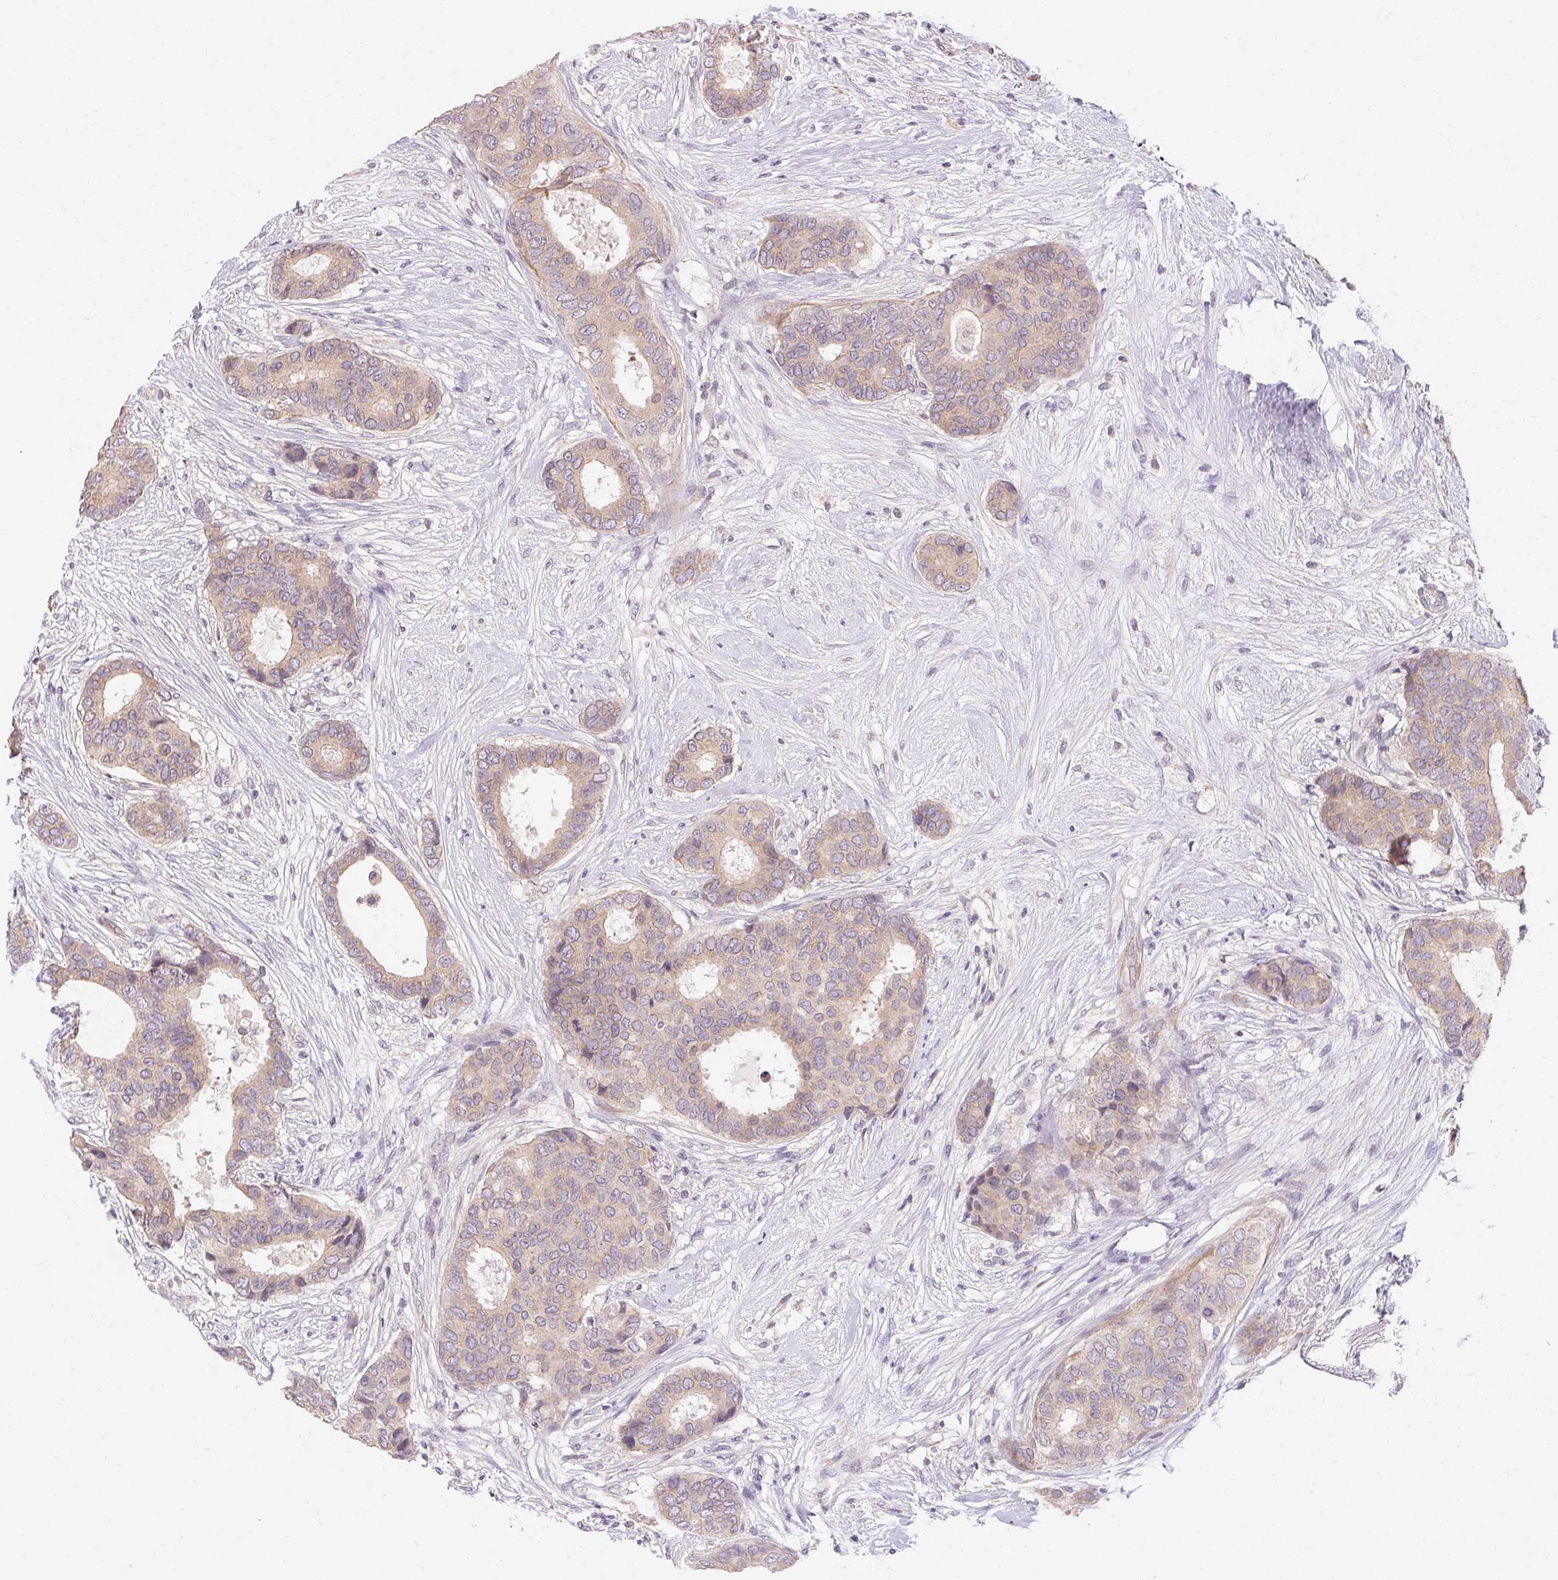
{"staining": {"intensity": "weak", "quantity": ">75%", "location": "cytoplasmic/membranous"}, "tissue": "breast cancer", "cell_type": "Tumor cells", "image_type": "cancer", "snomed": [{"axis": "morphology", "description": "Duct carcinoma"}, {"axis": "topography", "description": "Breast"}], "caption": "This is a micrograph of immunohistochemistry staining of intraductal carcinoma (breast), which shows weak expression in the cytoplasmic/membranous of tumor cells.", "gene": "TMEM52B", "patient": {"sex": "female", "age": 75}}